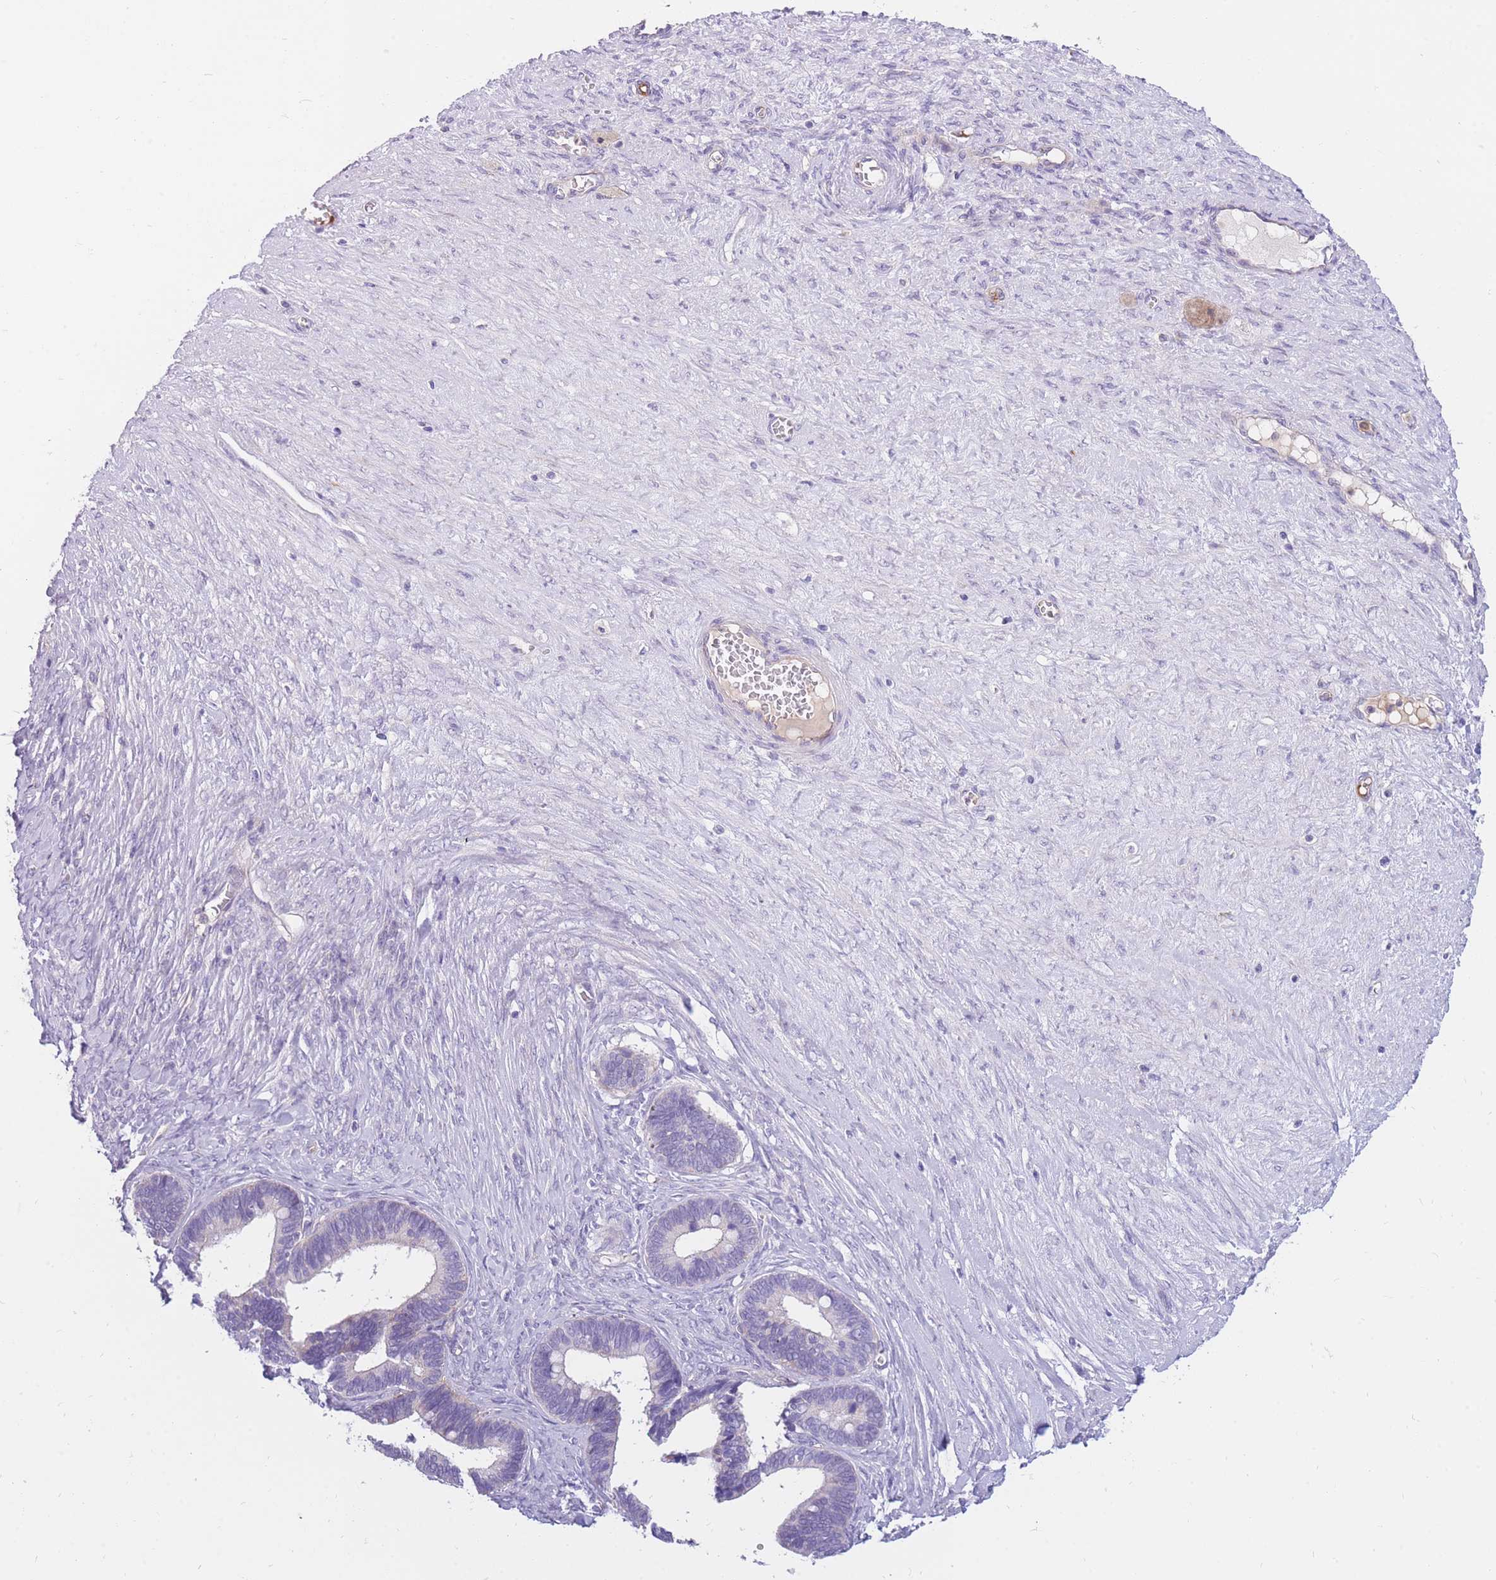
{"staining": {"intensity": "negative", "quantity": "none", "location": "none"}, "tissue": "ovarian cancer", "cell_type": "Tumor cells", "image_type": "cancer", "snomed": [{"axis": "morphology", "description": "Cystadenocarcinoma, serous, NOS"}, {"axis": "topography", "description": "Ovary"}], "caption": "This is a micrograph of IHC staining of ovarian cancer (serous cystadenocarcinoma), which shows no expression in tumor cells.", "gene": "SULT1A1", "patient": {"sex": "female", "age": 56}}